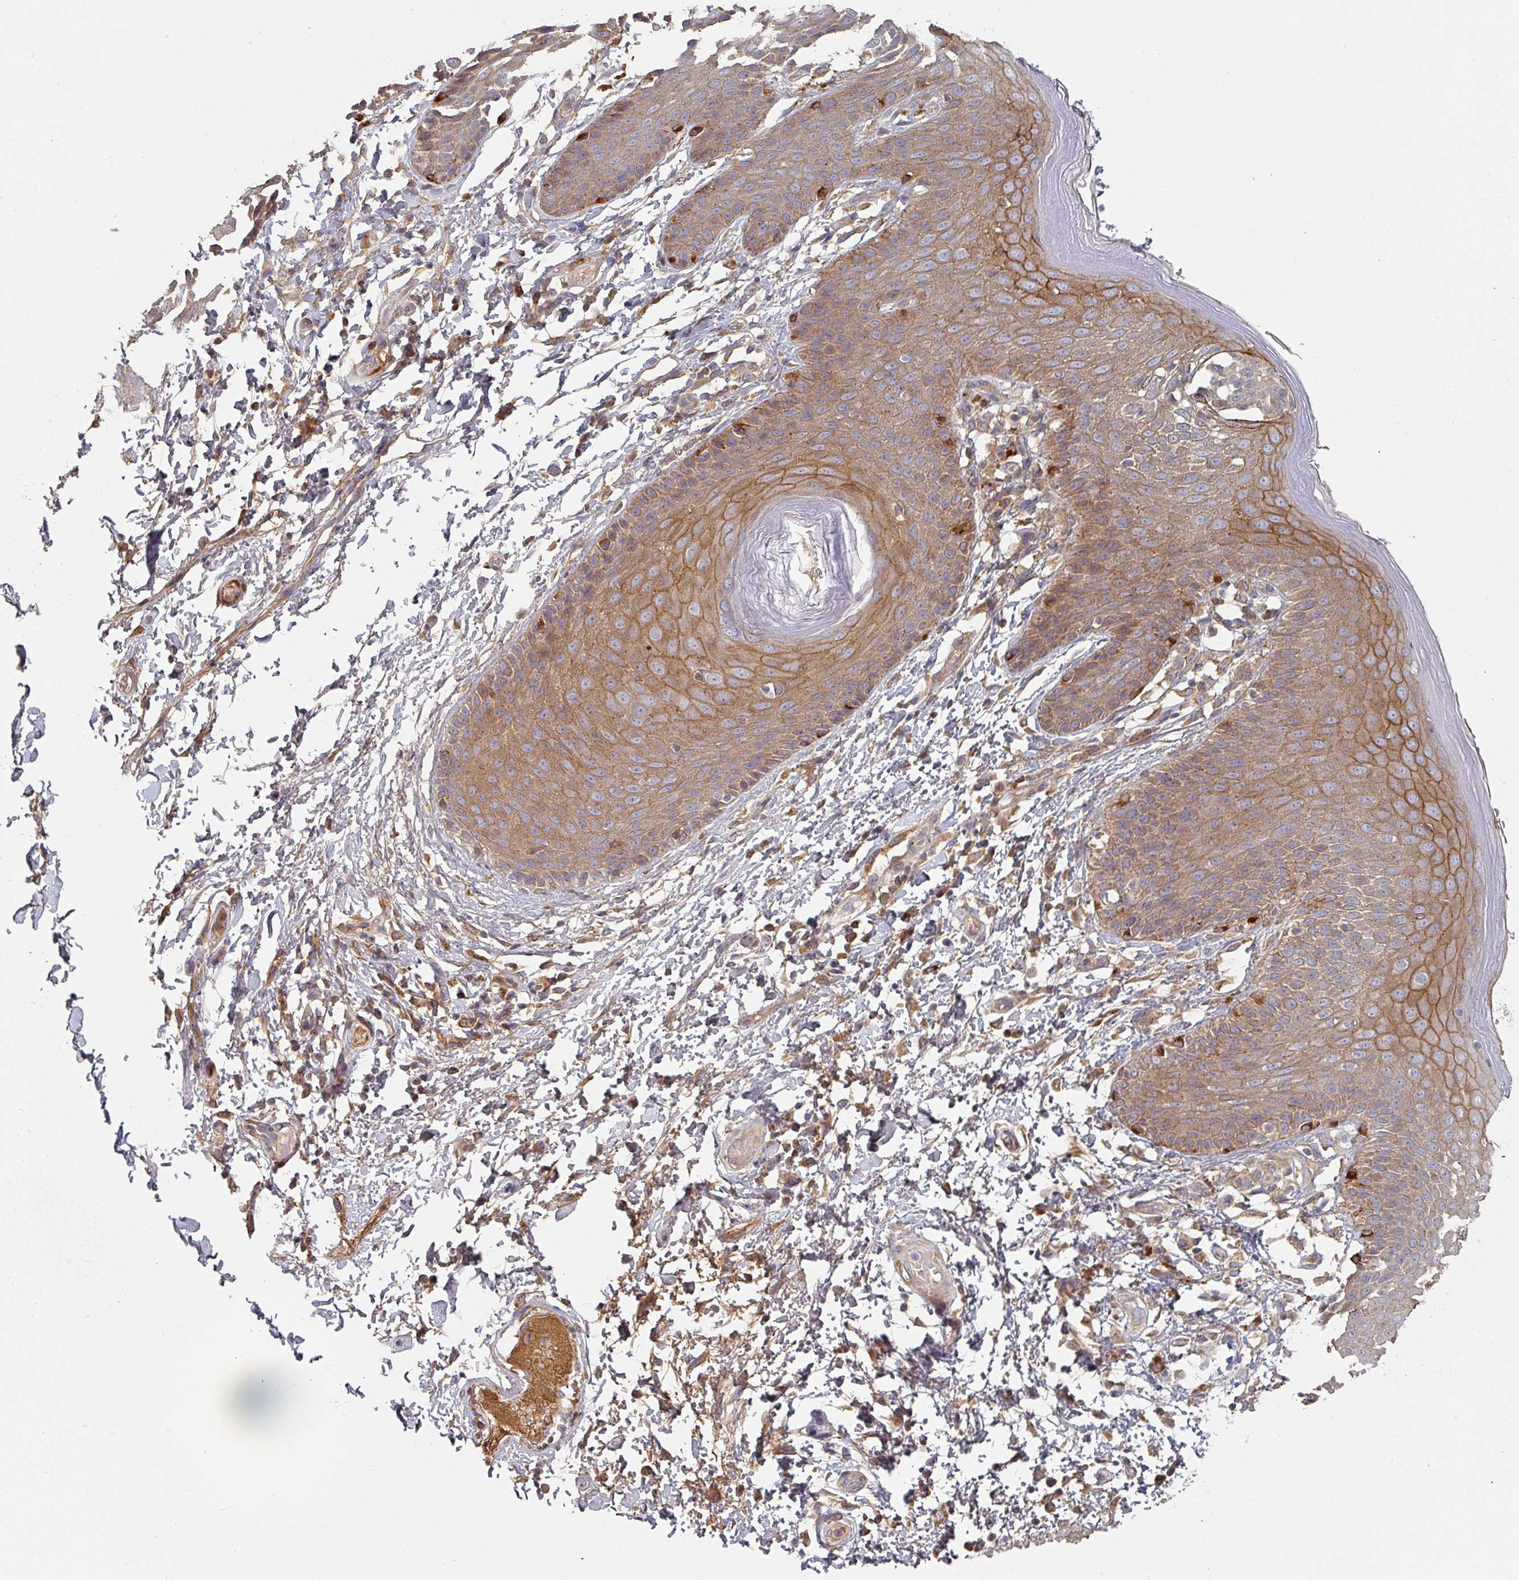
{"staining": {"intensity": "moderate", "quantity": ">75%", "location": "cytoplasmic/membranous"}, "tissue": "skin", "cell_type": "Epidermal cells", "image_type": "normal", "snomed": [{"axis": "morphology", "description": "Normal tissue, NOS"}, {"axis": "topography", "description": "Peripheral nerve tissue"}], "caption": "Protein expression analysis of normal skin shows moderate cytoplasmic/membranous expression in approximately >75% of epidermal cells. (DAB (3,3'-diaminobenzidine) IHC with brightfield microscopy, high magnification).", "gene": "ENSG00000249773", "patient": {"sex": "male", "age": 51}}